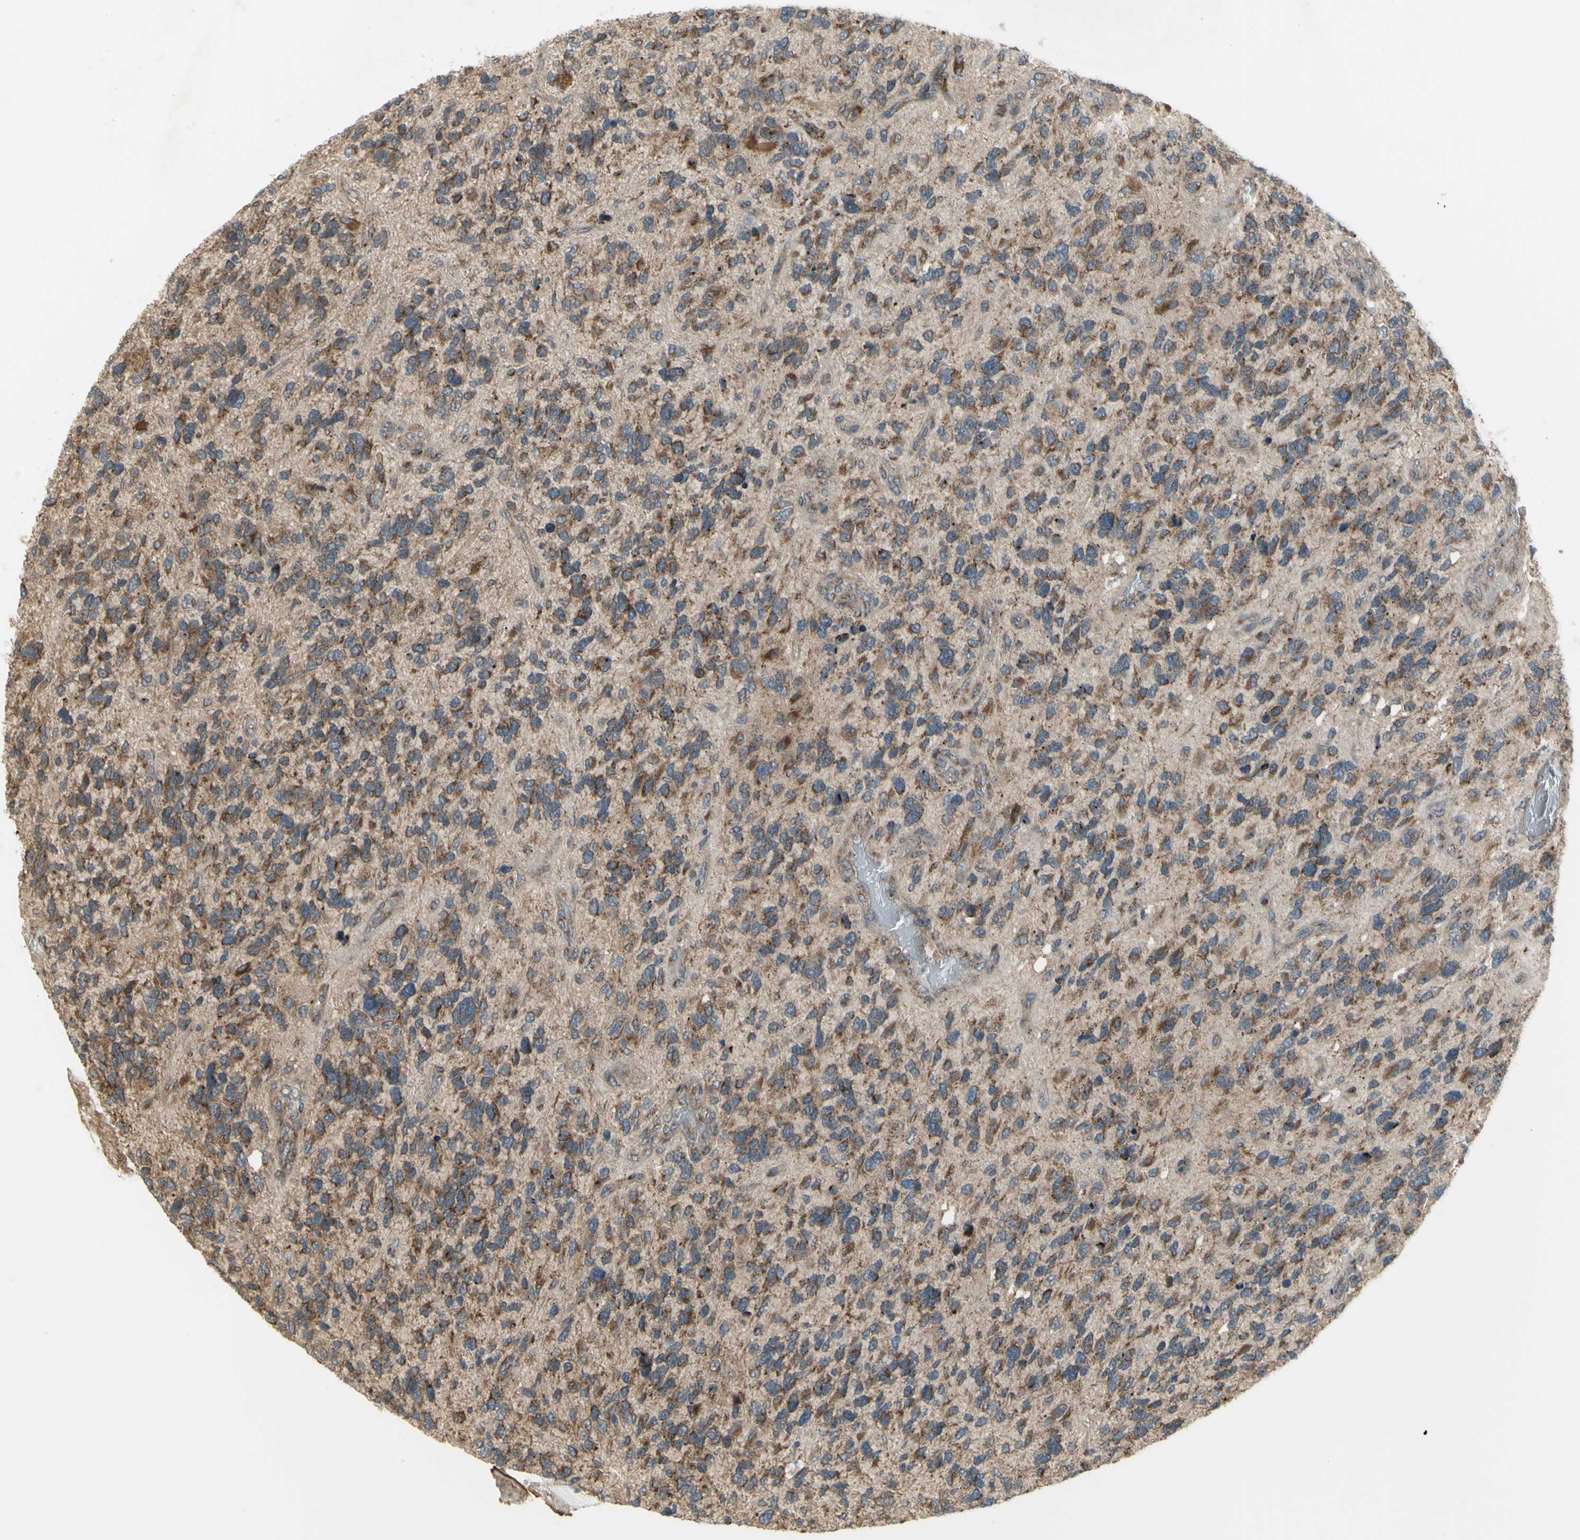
{"staining": {"intensity": "strong", "quantity": "25%-75%", "location": "cytoplasmic/membranous"}, "tissue": "glioma", "cell_type": "Tumor cells", "image_type": "cancer", "snomed": [{"axis": "morphology", "description": "Glioma, malignant, High grade"}, {"axis": "topography", "description": "Brain"}], "caption": "An immunohistochemistry (IHC) image of neoplastic tissue is shown. Protein staining in brown labels strong cytoplasmic/membranous positivity in glioma within tumor cells.", "gene": "SLC39A9", "patient": {"sex": "female", "age": 58}}